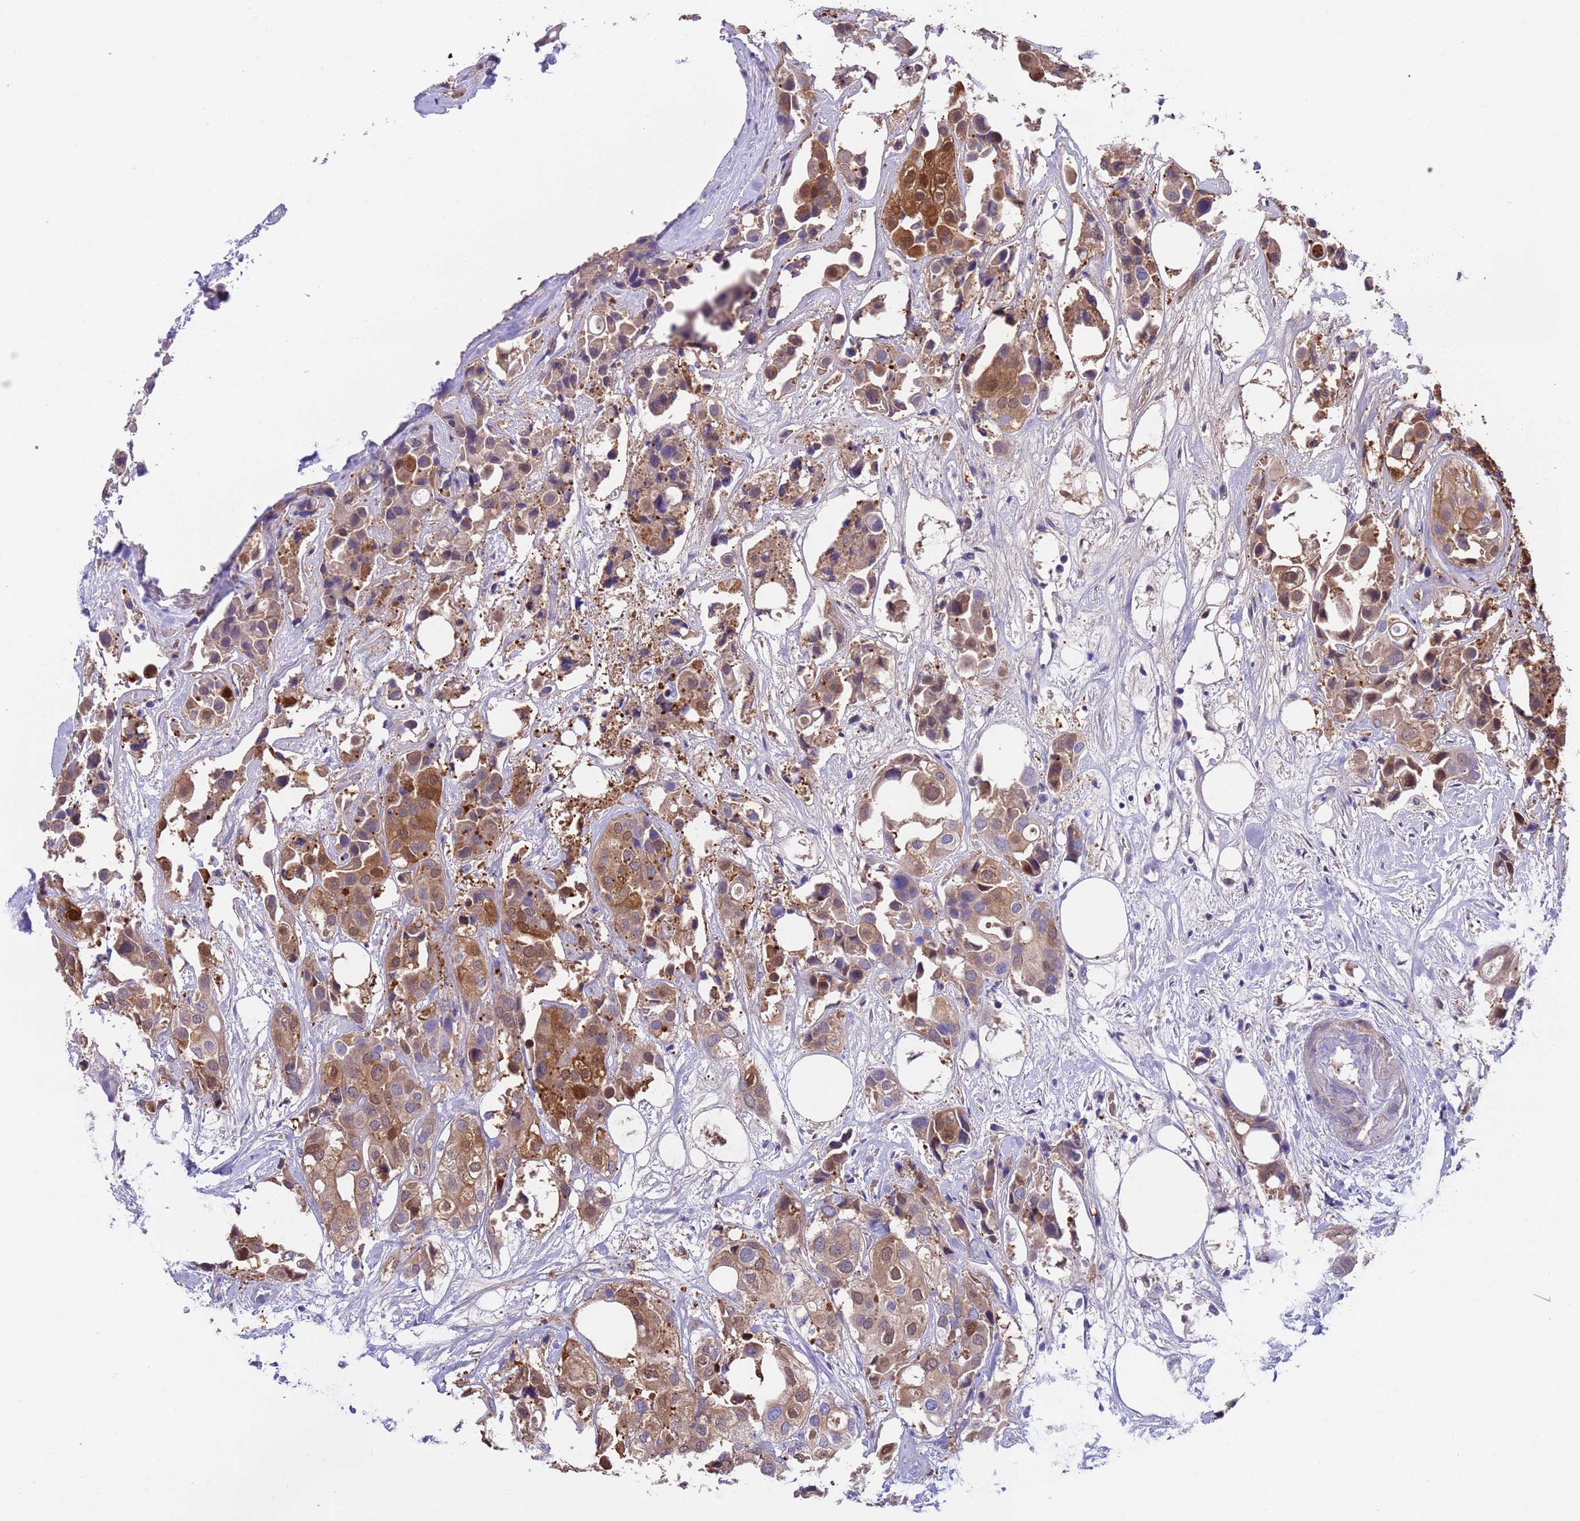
{"staining": {"intensity": "moderate", "quantity": ">75%", "location": "cytoplasmic/membranous,nuclear"}, "tissue": "urothelial cancer", "cell_type": "Tumor cells", "image_type": "cancer", "snomed": [{"axis": "morphology", "description": "Urothelial carcinoma, High grade"}, {"axis": "topography", "description": "Urinary bladder"}], "caption": "A micrograph showing moderate cytoplasmic/membranous and nuclear positivity in about >75% of tumor cells in urothelial cancer, as visualized by brown immunohistochemical staining.", "gene": "C6orf47", "patient": {"sex": "male", "age": 64}}